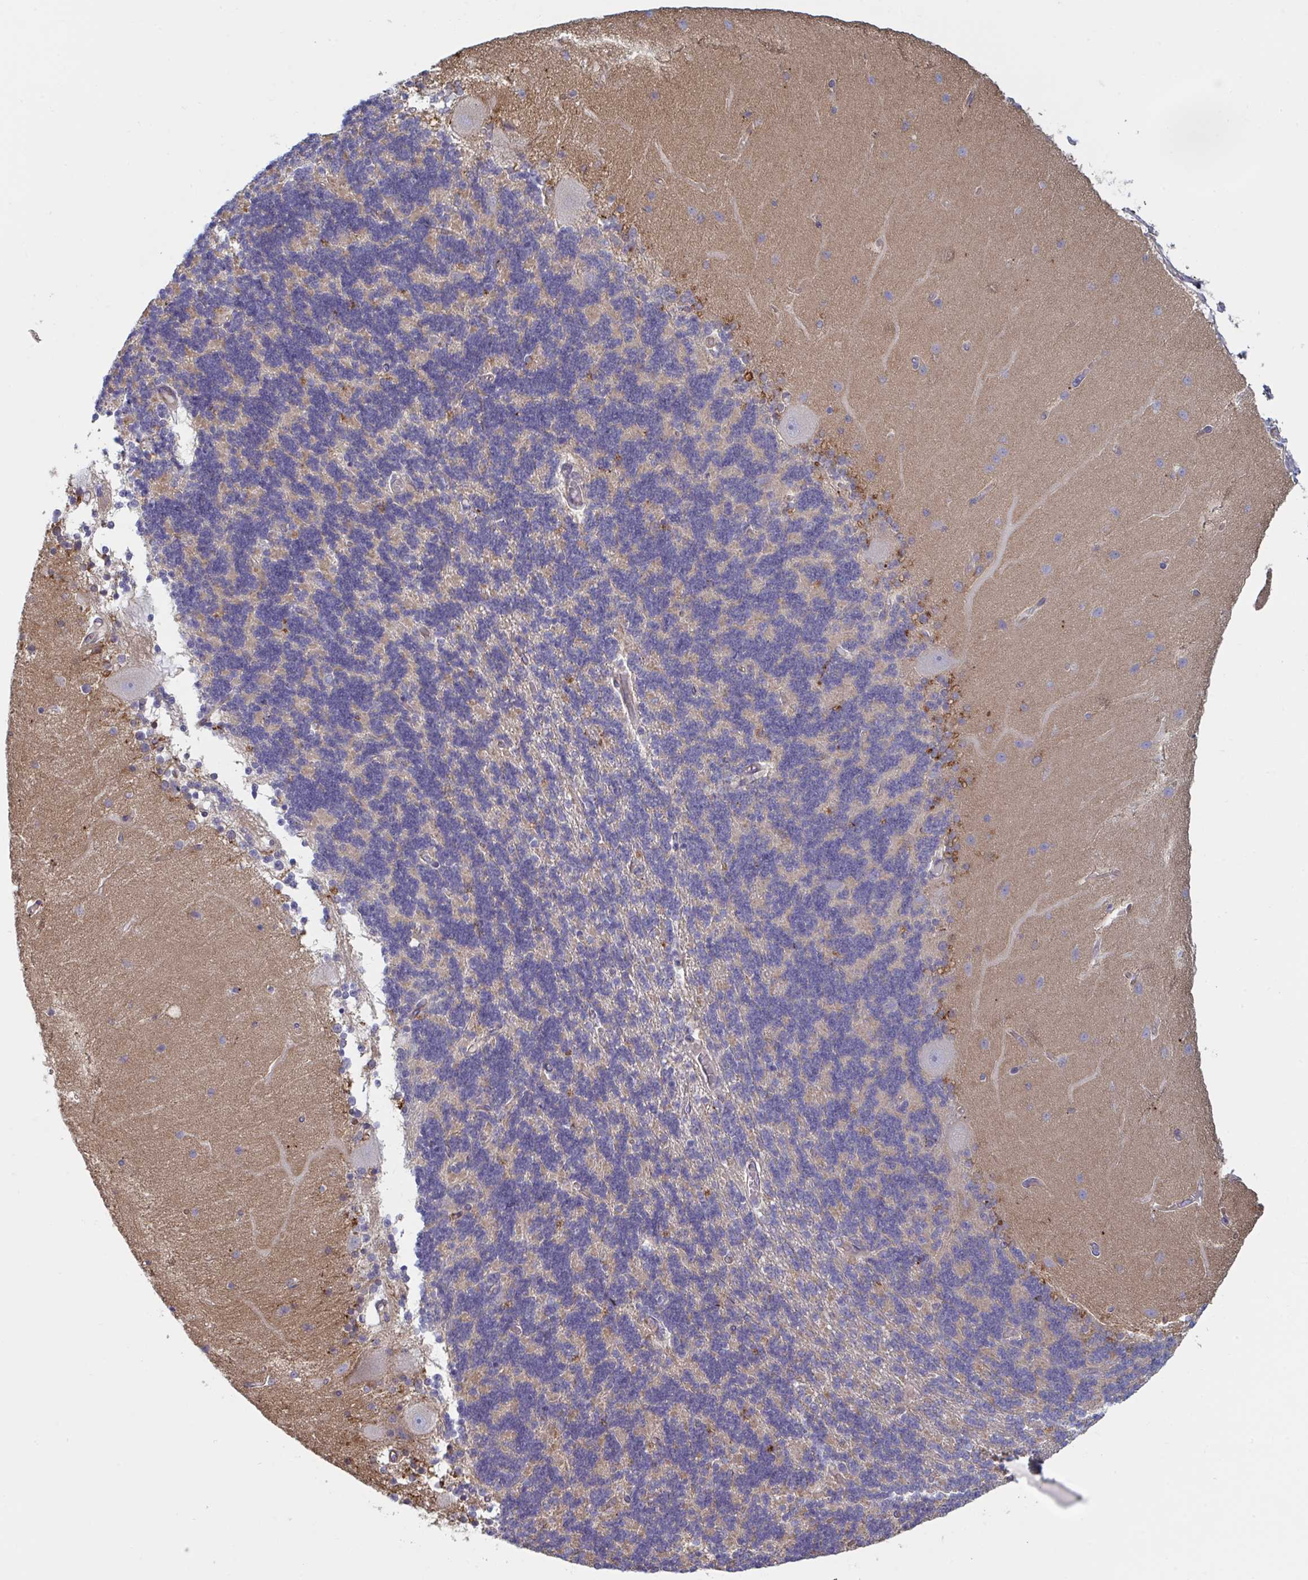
{"staining": {"intensity": "weak", "quantity": "<25%", "location": "cytoplasmic/membranous"}, "tissue": "cerebellum", "cell_type": "Cells in granular layer", "image_type": "normal", "snomed": [{"axis": "morphology", "description": "Normal tissue, NOS"}, {"axis": "topography", "description": "Cerebellum"}], "caption": "Immunohistochemistry of unremarkable cerebellum displays no expression in cells in granular layer. Brightfield microscopy of immunohistochemistry stained with DAB (brown) and hematoxylin (blue), captured at high magnification.", "gene": "SLC9A6", "patient": {"sex": "female", "age": 54}}